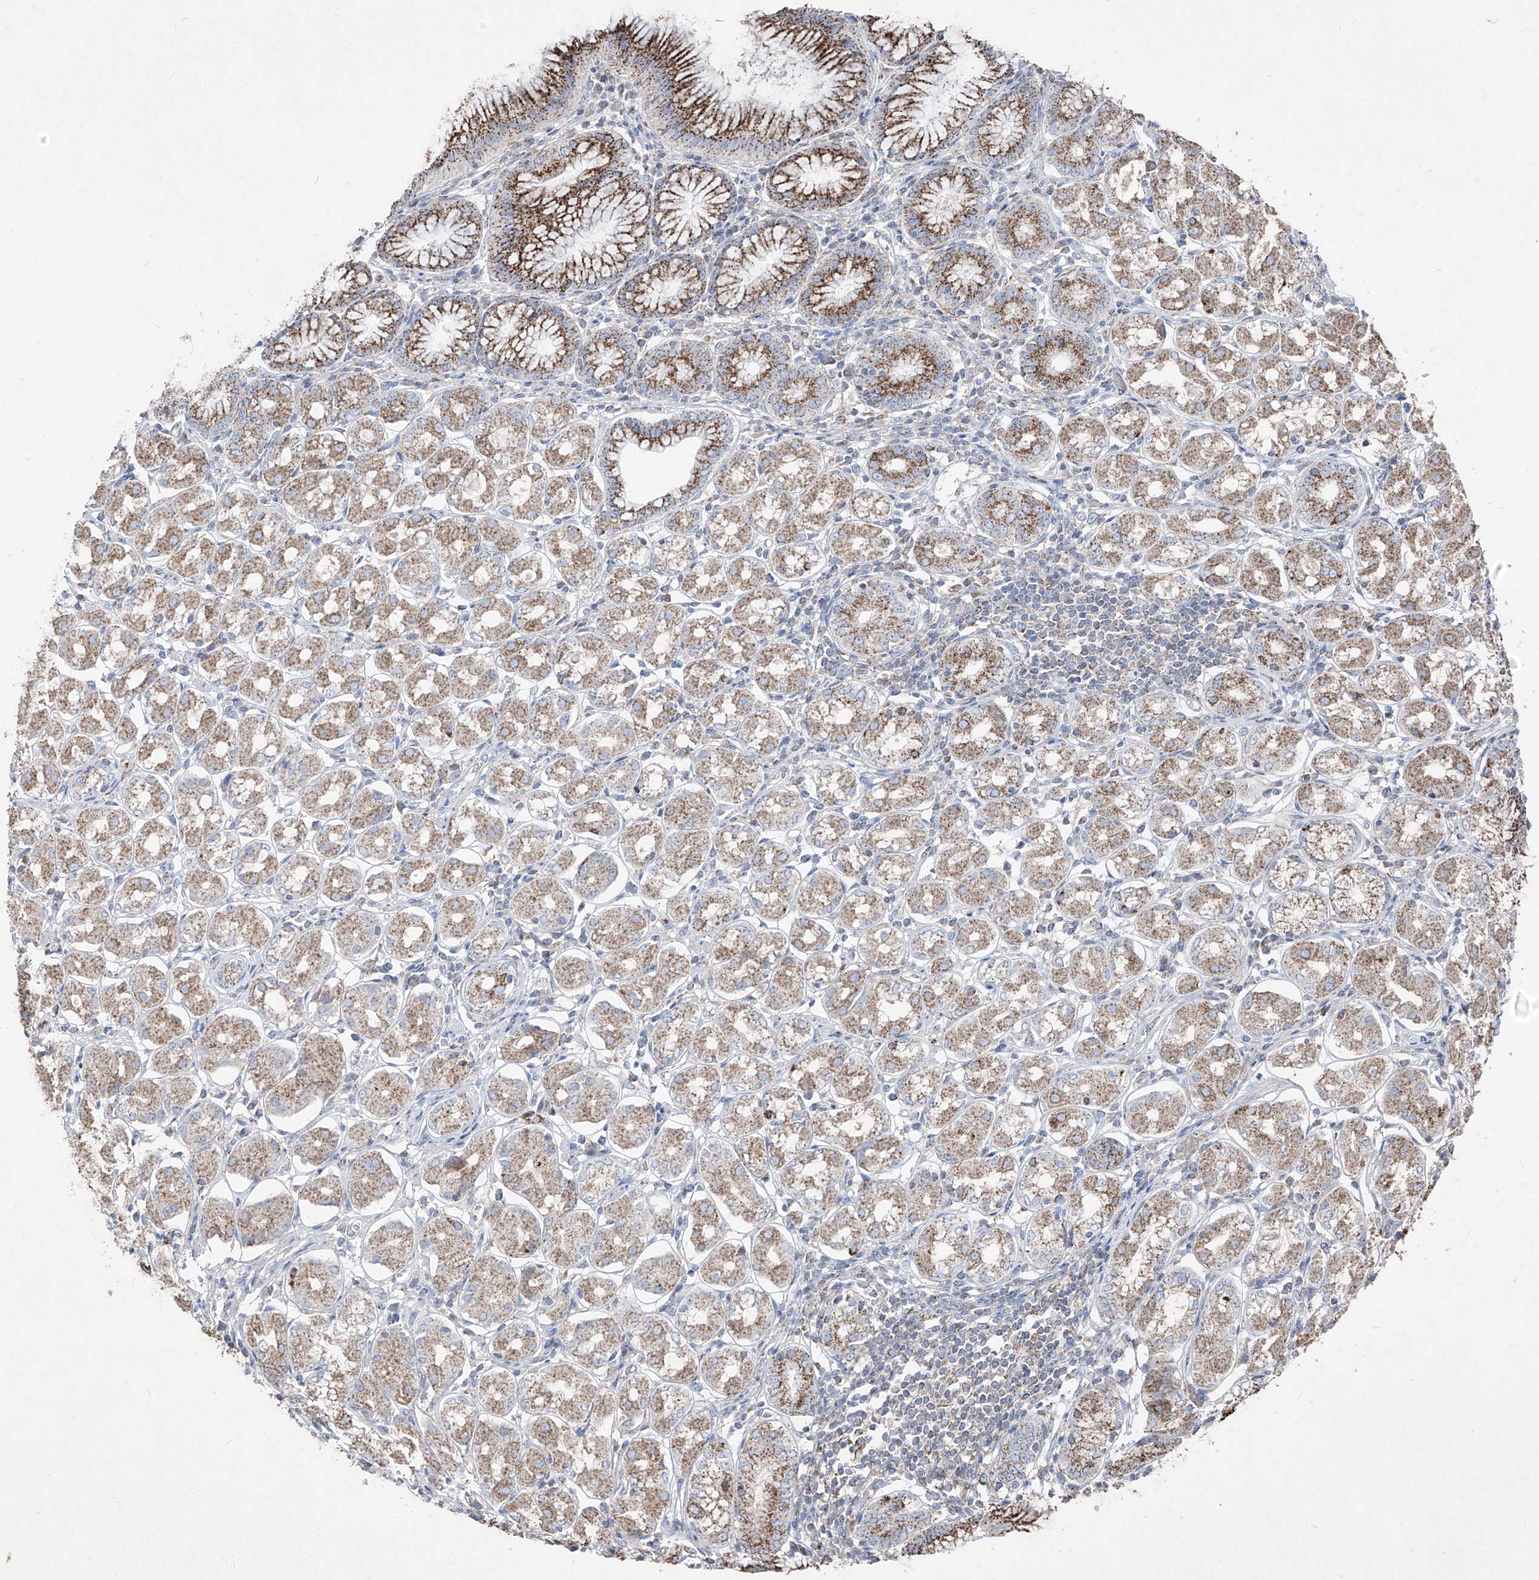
{"staining": {"intensity": "strong", "quantity": "25%-75%", "location": "cytoplasmic/membranous"}, "tissue": "stomach", "cell_type": "Glandular cells", "image_type": "normal", "snomed": [{"axis": "morphology", "description": "Normal tissue, NOS"}, {"axis": "topography", "description": "Stomach, lower"}], "caption": "A photomicrograph showing strong cytoplasmic/membranous positivity in approximately 25%-75% of glandular cells in unremarkable stomach, as visualized by brown immunohistochemical staining.", "gene": "ABCD3", "patient": {"sex": "female", "age": 56}}